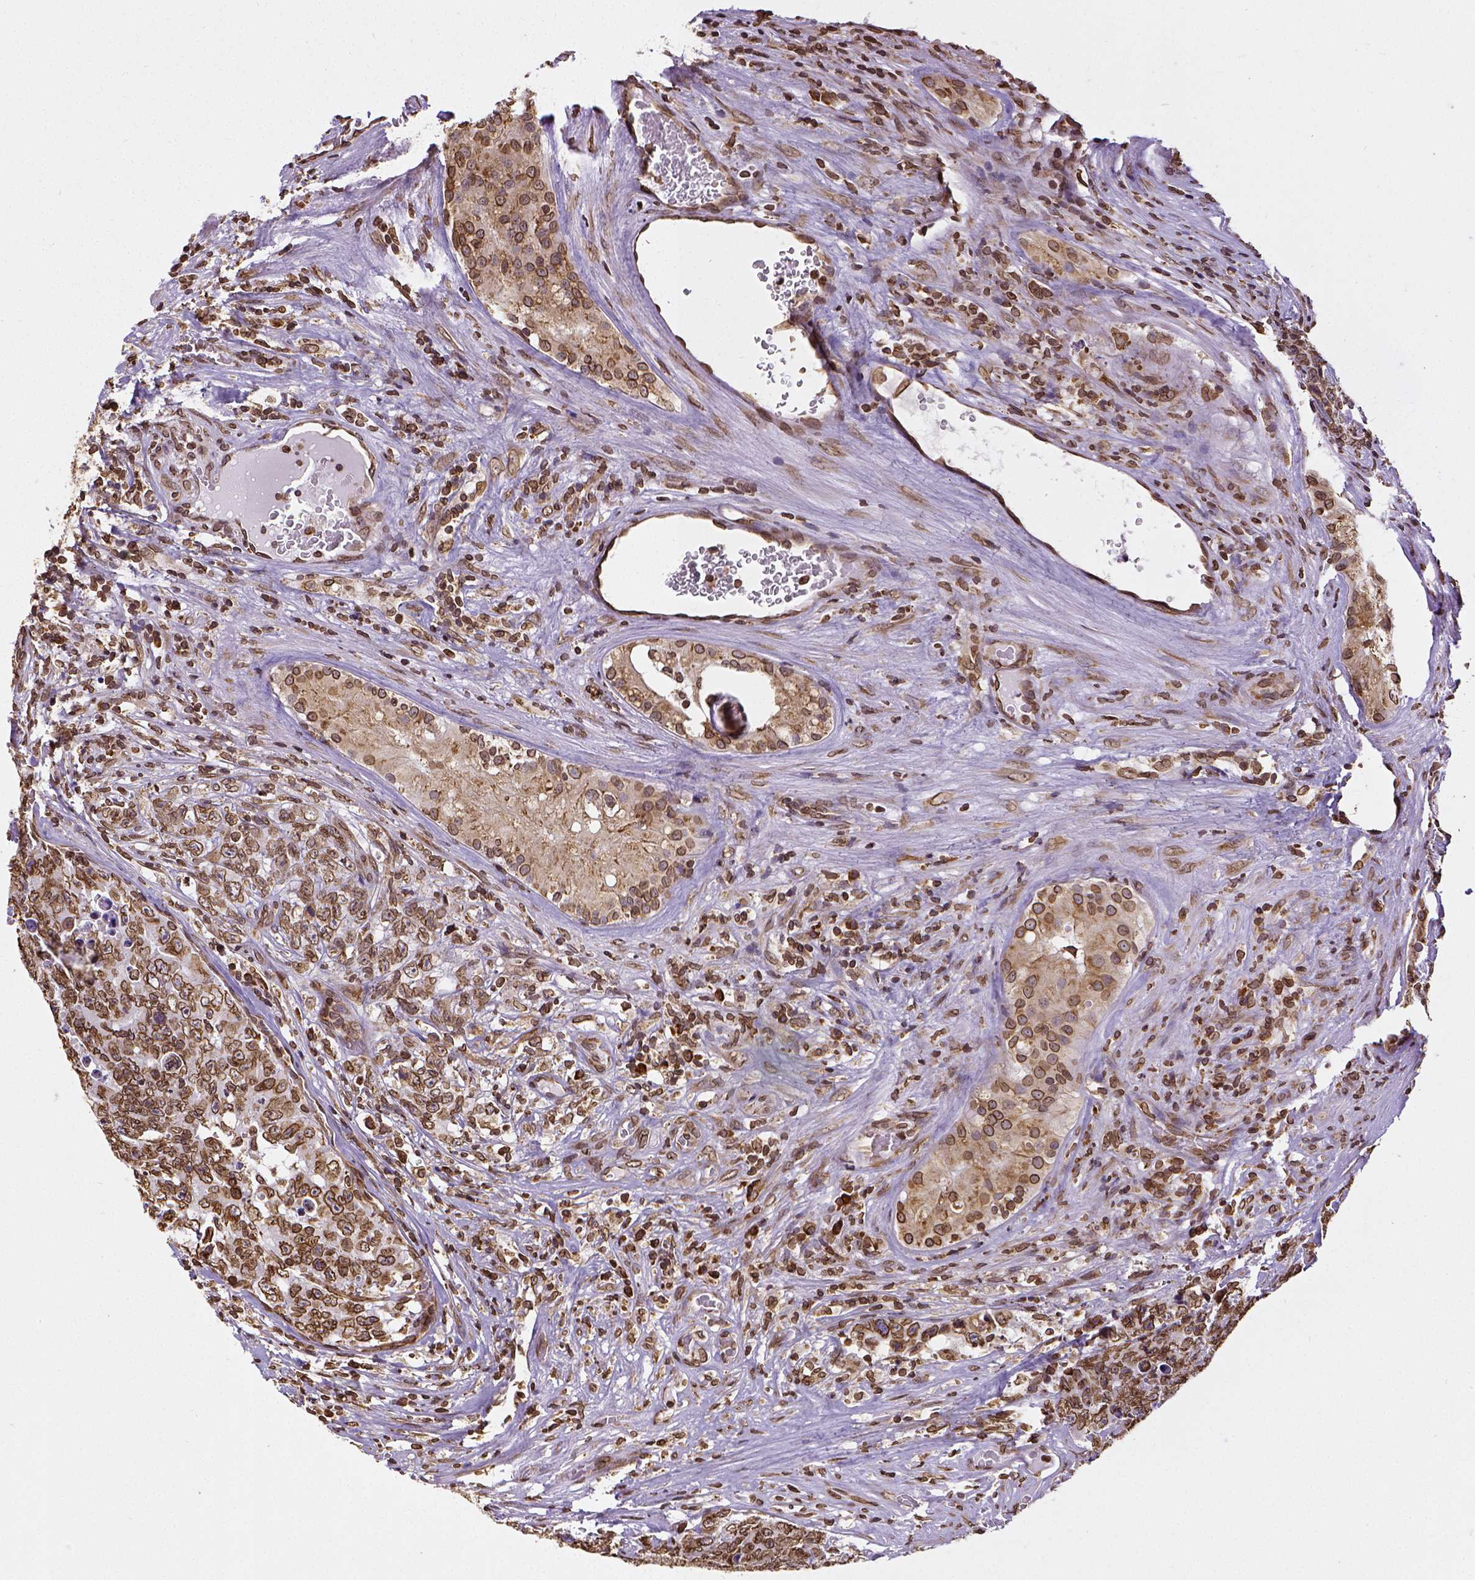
{"staining": {"intensity": "strong", "quantity": ">75%", "location": "cytoplasmic/membranous,nuclear"}, "tissue": "testis cancer", "cell_type": "Tumor cells", "image_type": "cancer", "snomed": [{"axis": "morphology", "description": "Carcinoma, Embryonal, NOS"}, {"axis": "topography", "description": "Testis"}], "caption": "Protein staining reveals strong cytoplasmic/membranous and nuclear expression in approximately >75% of tumor cells in testis embryonal carcinoma.", "gene": "MTDH", "patient": {"sex": "male", "age": 24}}